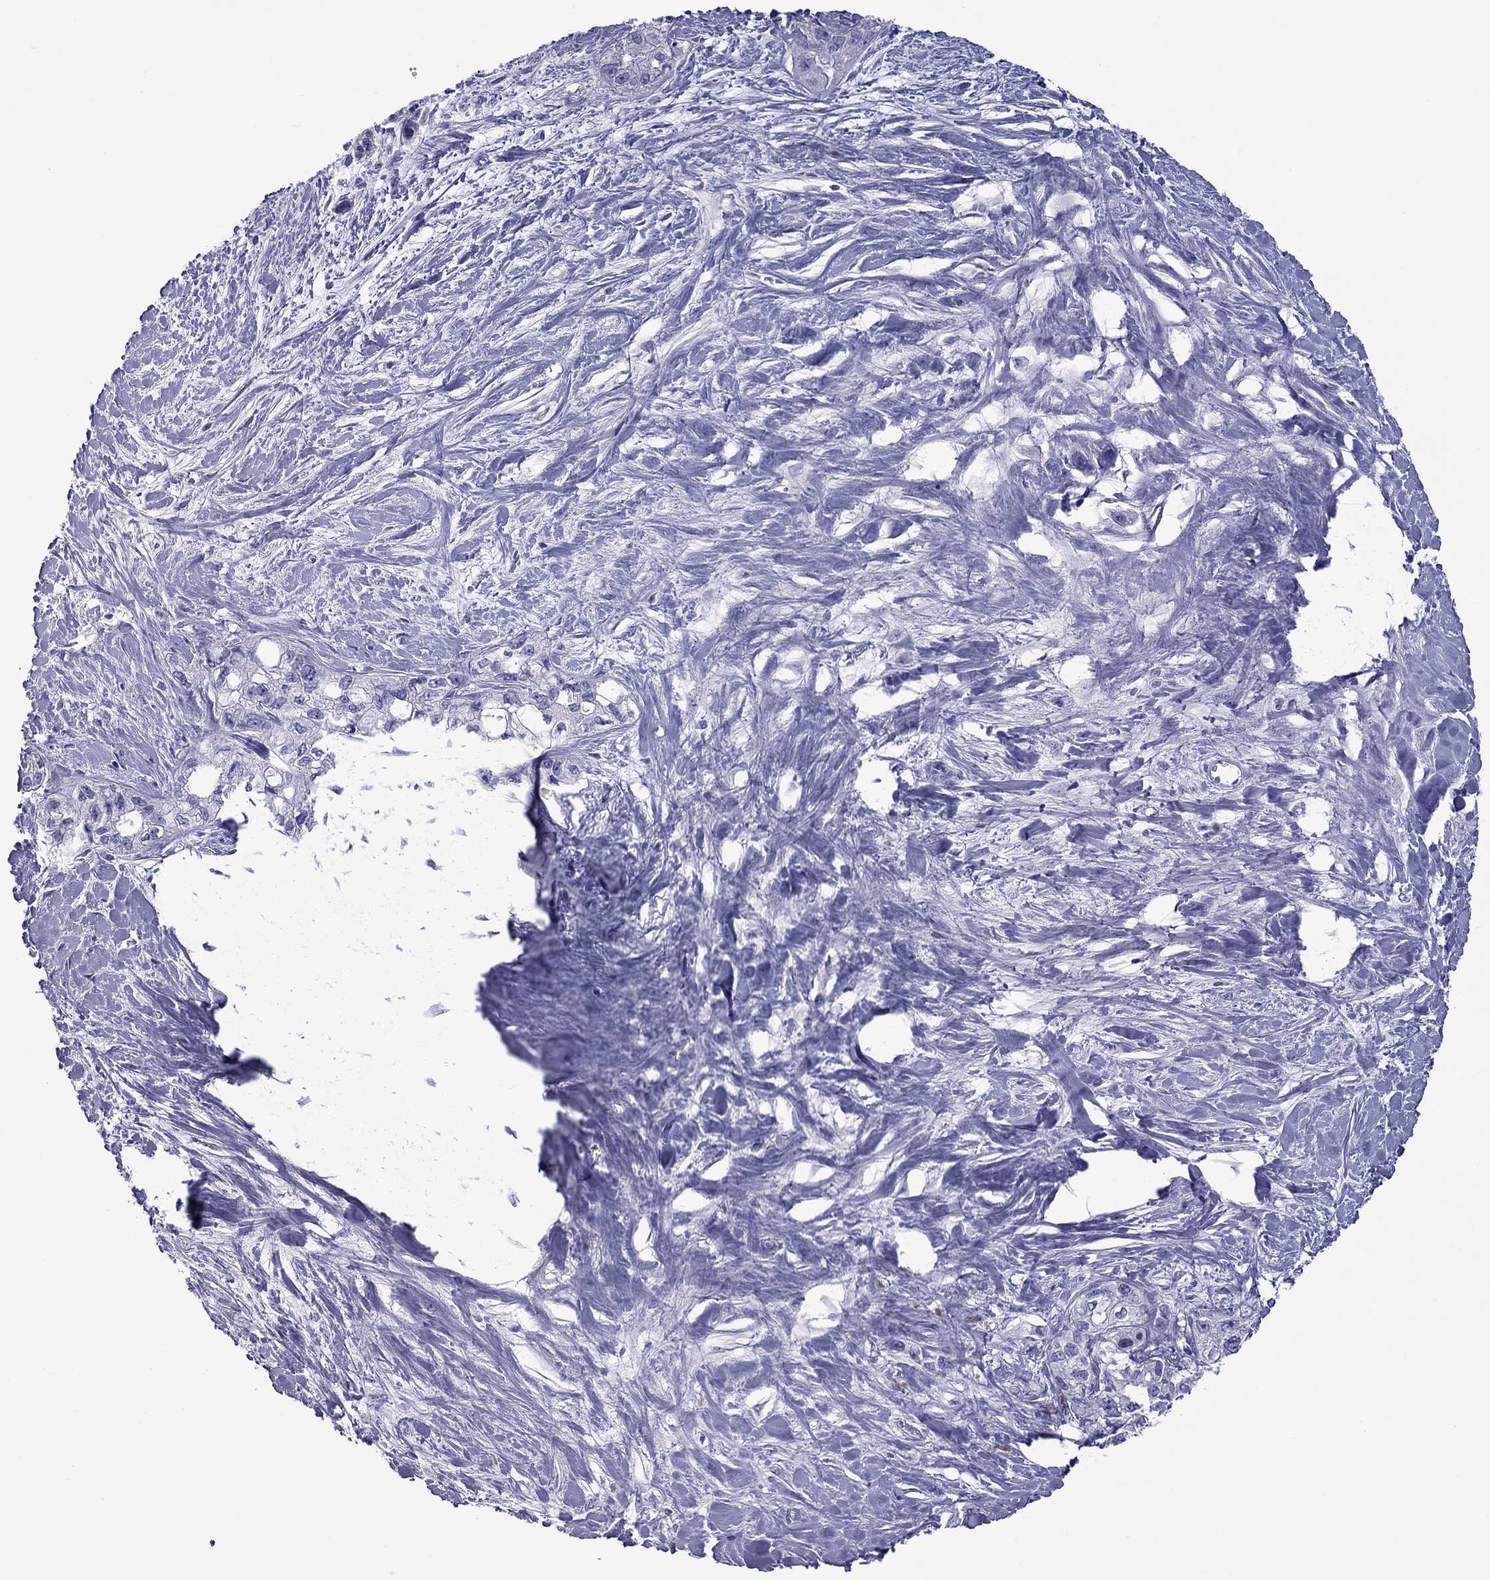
{"staining": {"intensity": "negative", "quantity": "none", "location": "none"}, "tissue": "pancreatic cancer", "cell_type": "Tumor cells", "image_type": "cancer", "snomed": [{"axis": "morphology", "description": "Adenocarcinoma, NOS"}, {"axis": "topography", "description": "Pancreas"}], "caption": "Immunohistochemistry (IHC) micrograph of adenocarcinoma (pancreatic) stained for a protein (brown), which shows no positivity in tumor cells.", "gene": "CTNNBIP1", "patient": {"sex": "female", "age": 50}}